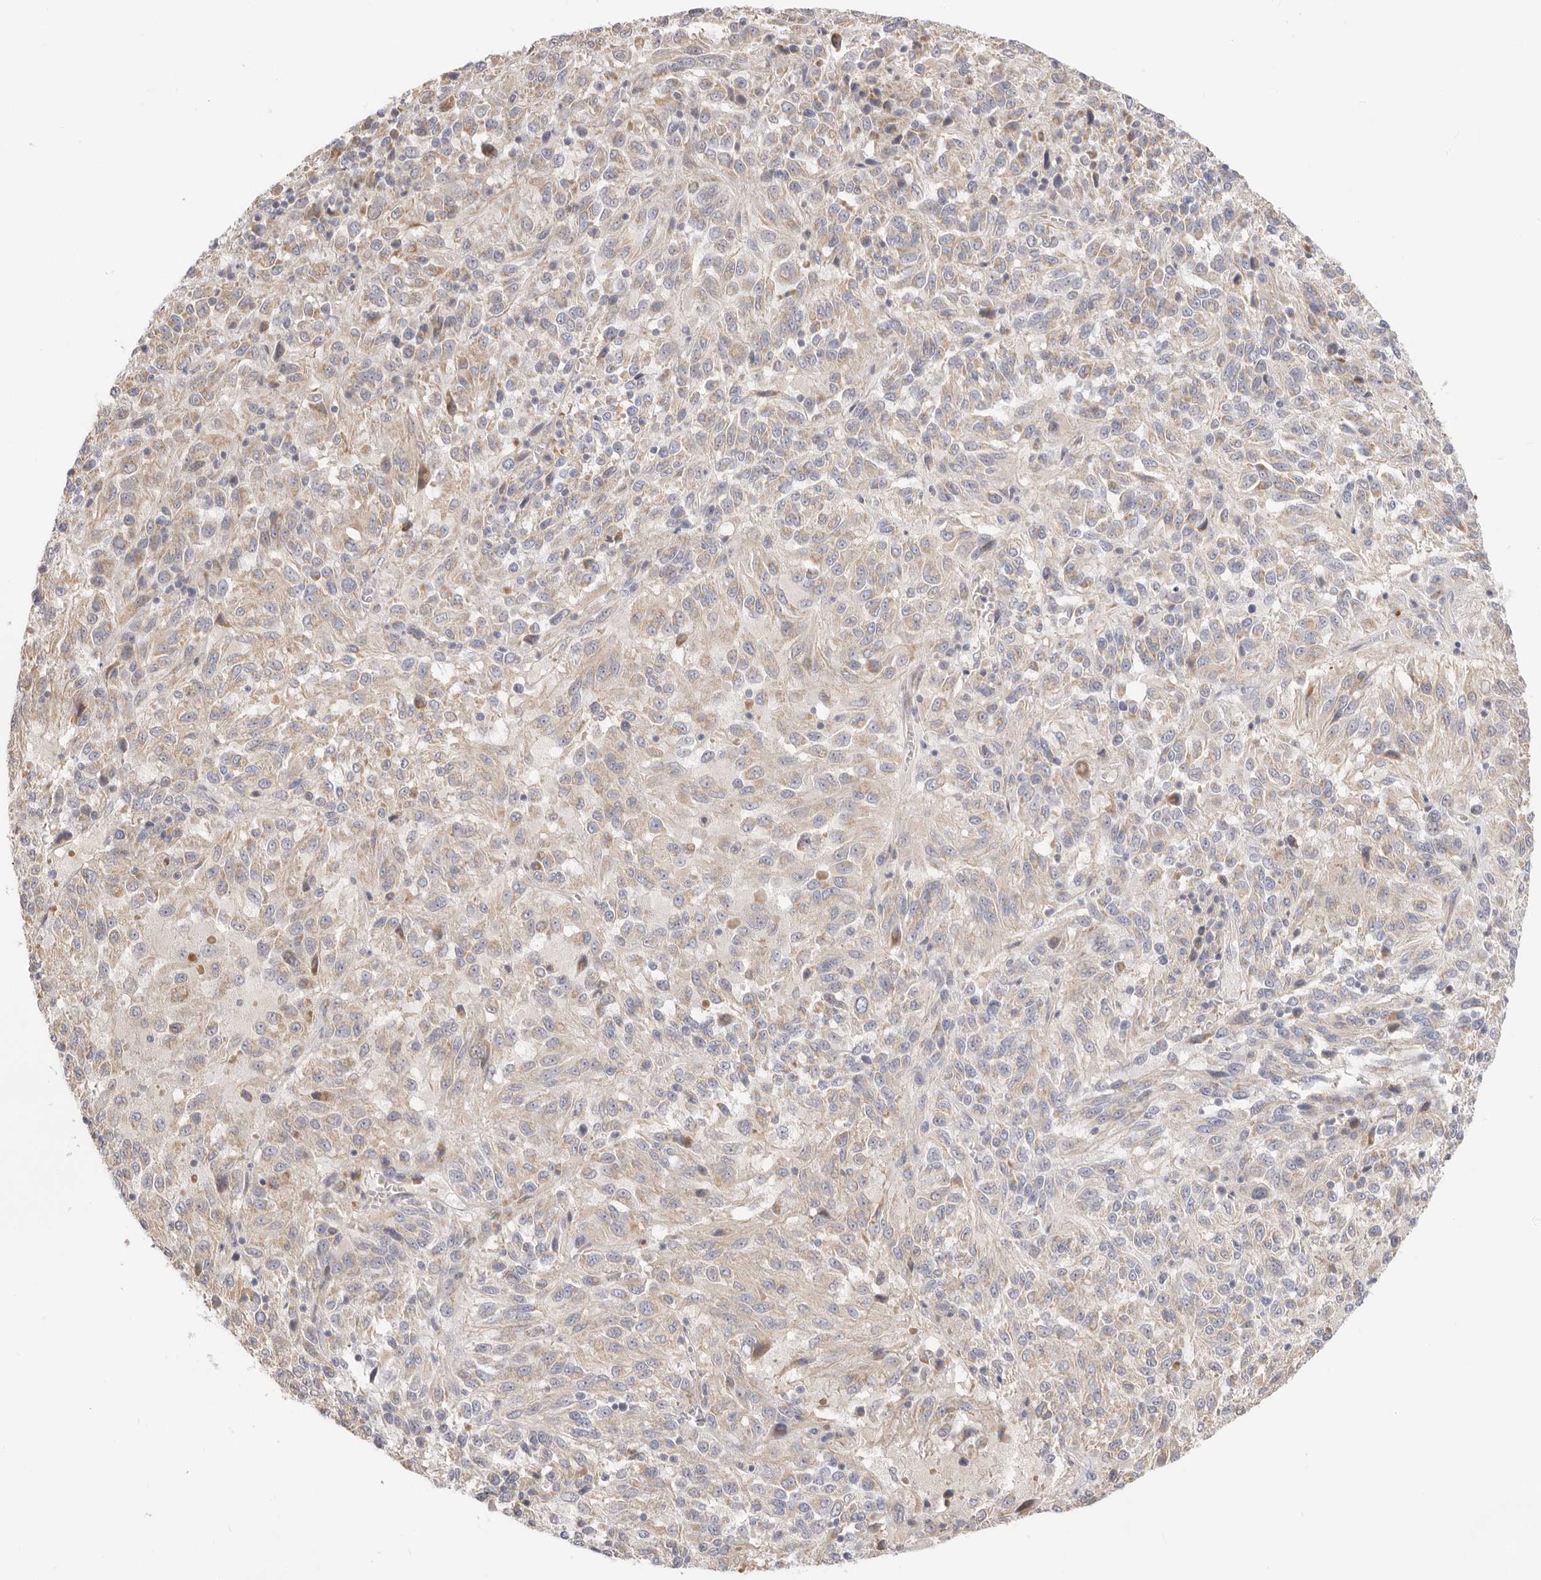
{"staining": {"intensity": "negative", "quantity": "none", "location": "none"}, "tissue": "melanoma", "cell_type": "Tumor cells", "image_type": "cancer", "snomed": [{"axis": "morphology", "description": "Malignant melanoma, Metastatic site"}, {"axis": "topography", "description": "Lung"}], "caption": "High power microscopy micrograph of an immunohistochemistry (IHC) histopathology image of melanoma, revealing no significant expression in tumor cells.", "gene": "USH1C", "patient": {"sex": "male", "age": 64}}